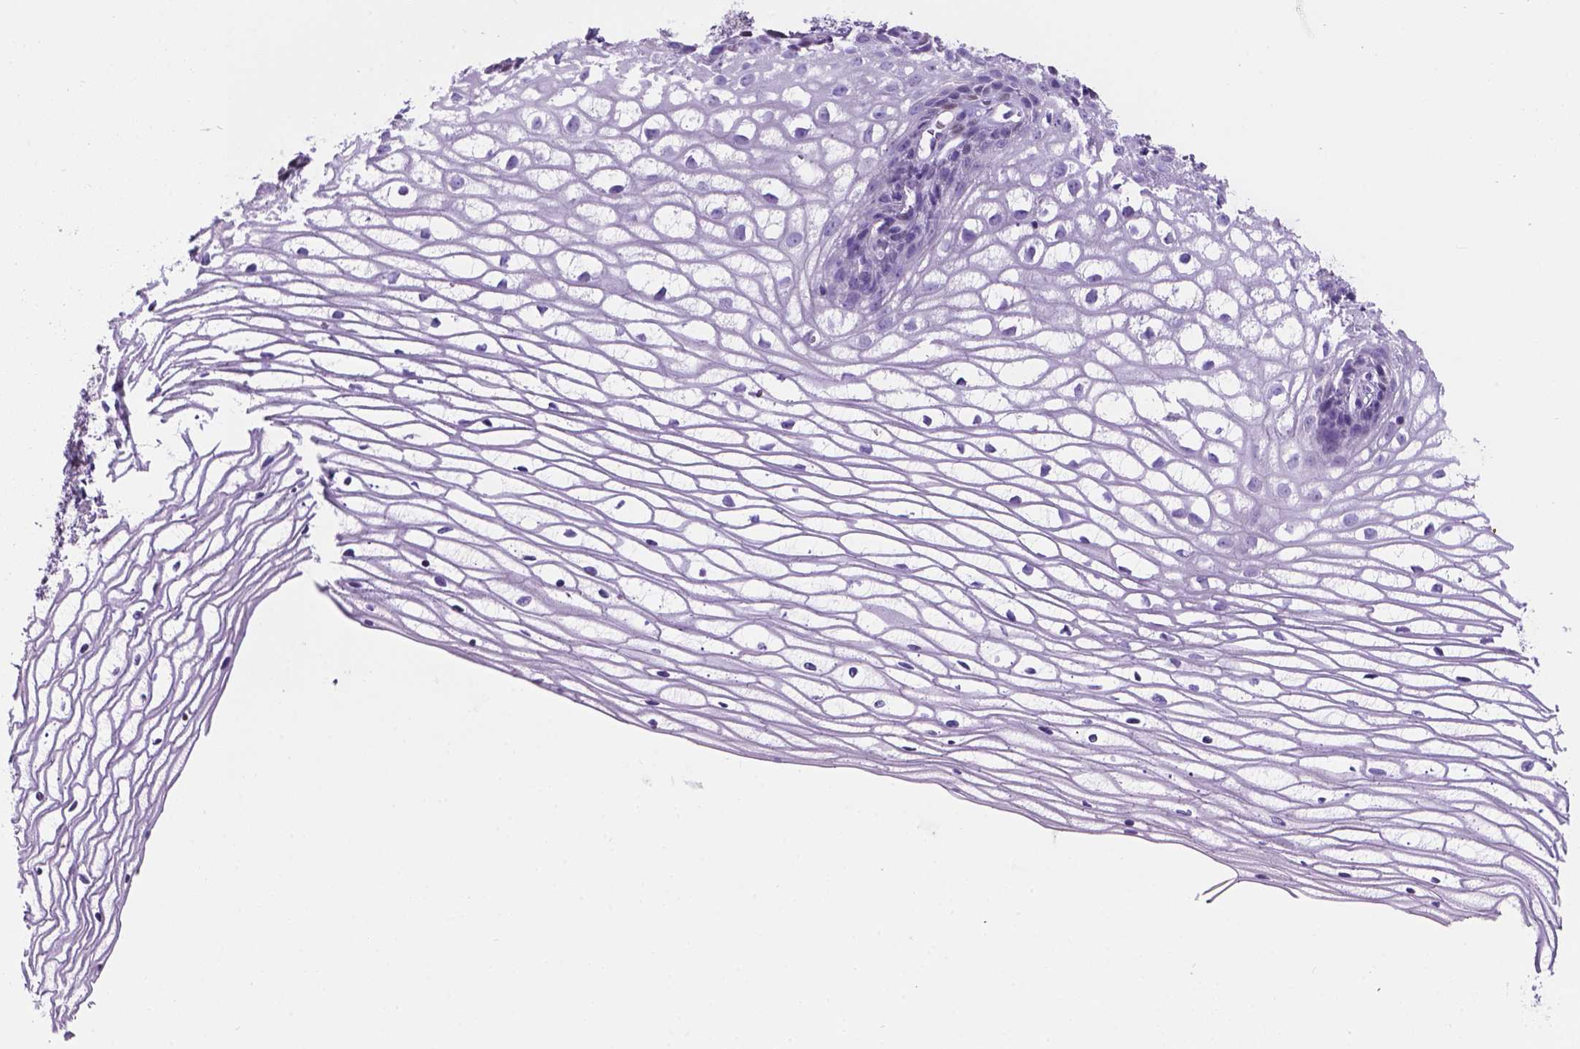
{"staining": {"intensity": "negative", "quantity": "none", "location": "none"}, "tissue": "cervix", "cell_type": "Glandular cells", "image_type": "normal", "snomed": [{"axis": "morphology", "description": "Normal tissue, NOS"}, {"axis": "topography", "description": "Cervix"}], "caption": "The photomicrograph displays no staining of glandular cells in benign cervix. (Immunohistochemistry, brightfield microscopy, high magnification).", "gene": "TMEM210", "patient": {"sex": "female", "age": 40}}